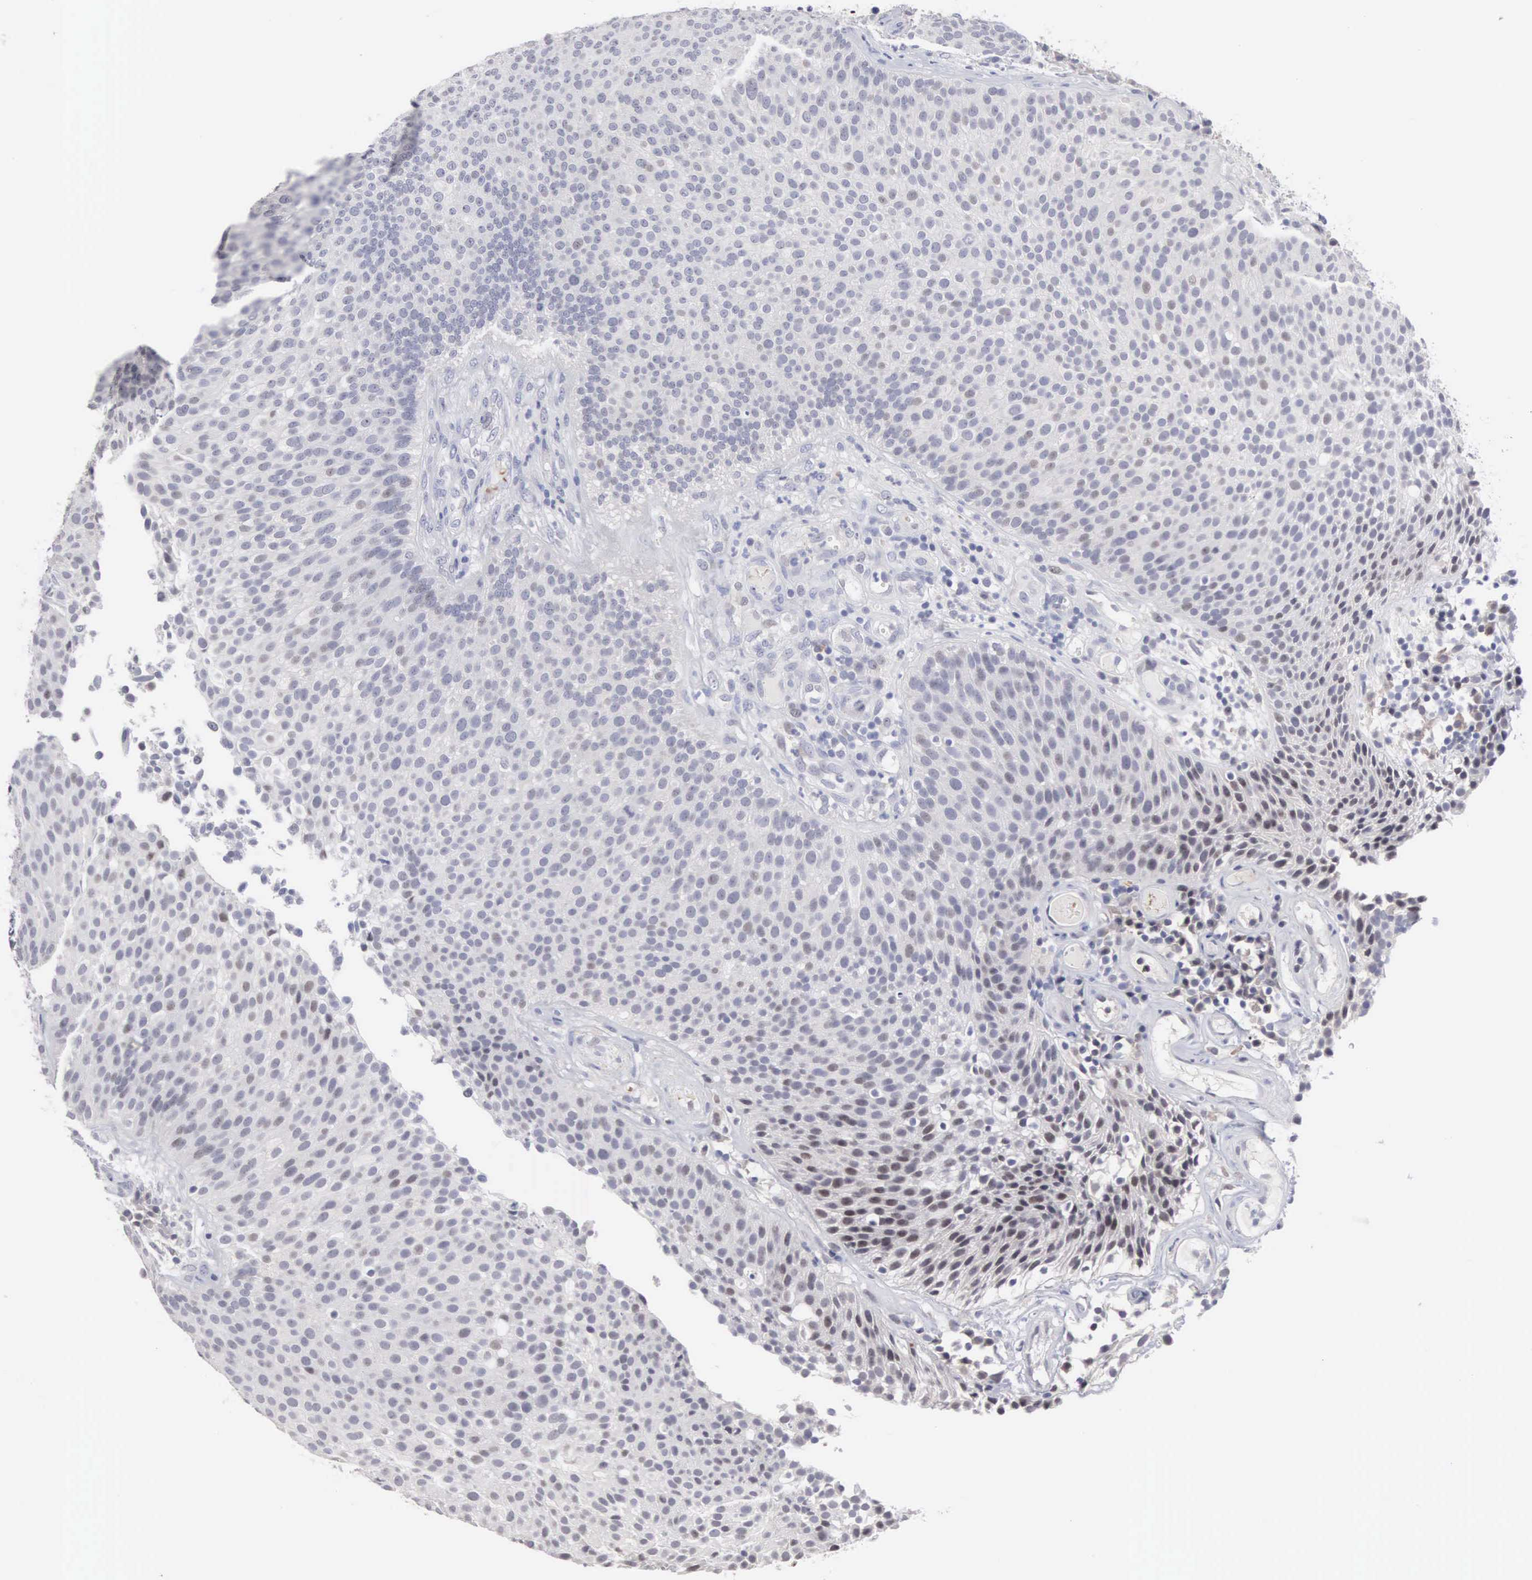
{"staining": {"intensity": "negative", "quantity": "none", "location": "none"}, "tissue": "urothelial cancer", "cell_type": "Tumor cells", "image_type": "cancer", "snomed": [{"axis": "morphology", "description": "Urothelial carcinoma, Low grade"}, {"axis": "topography", "description": "Urinary bladder"}], "caption": "Human urothelial cancer stained for a protein using immunohistochemistry (IHC) reveals no expression in tumor cells.", "gene": "ACOT4", "patient": {"sex": "male", "age": 85}}